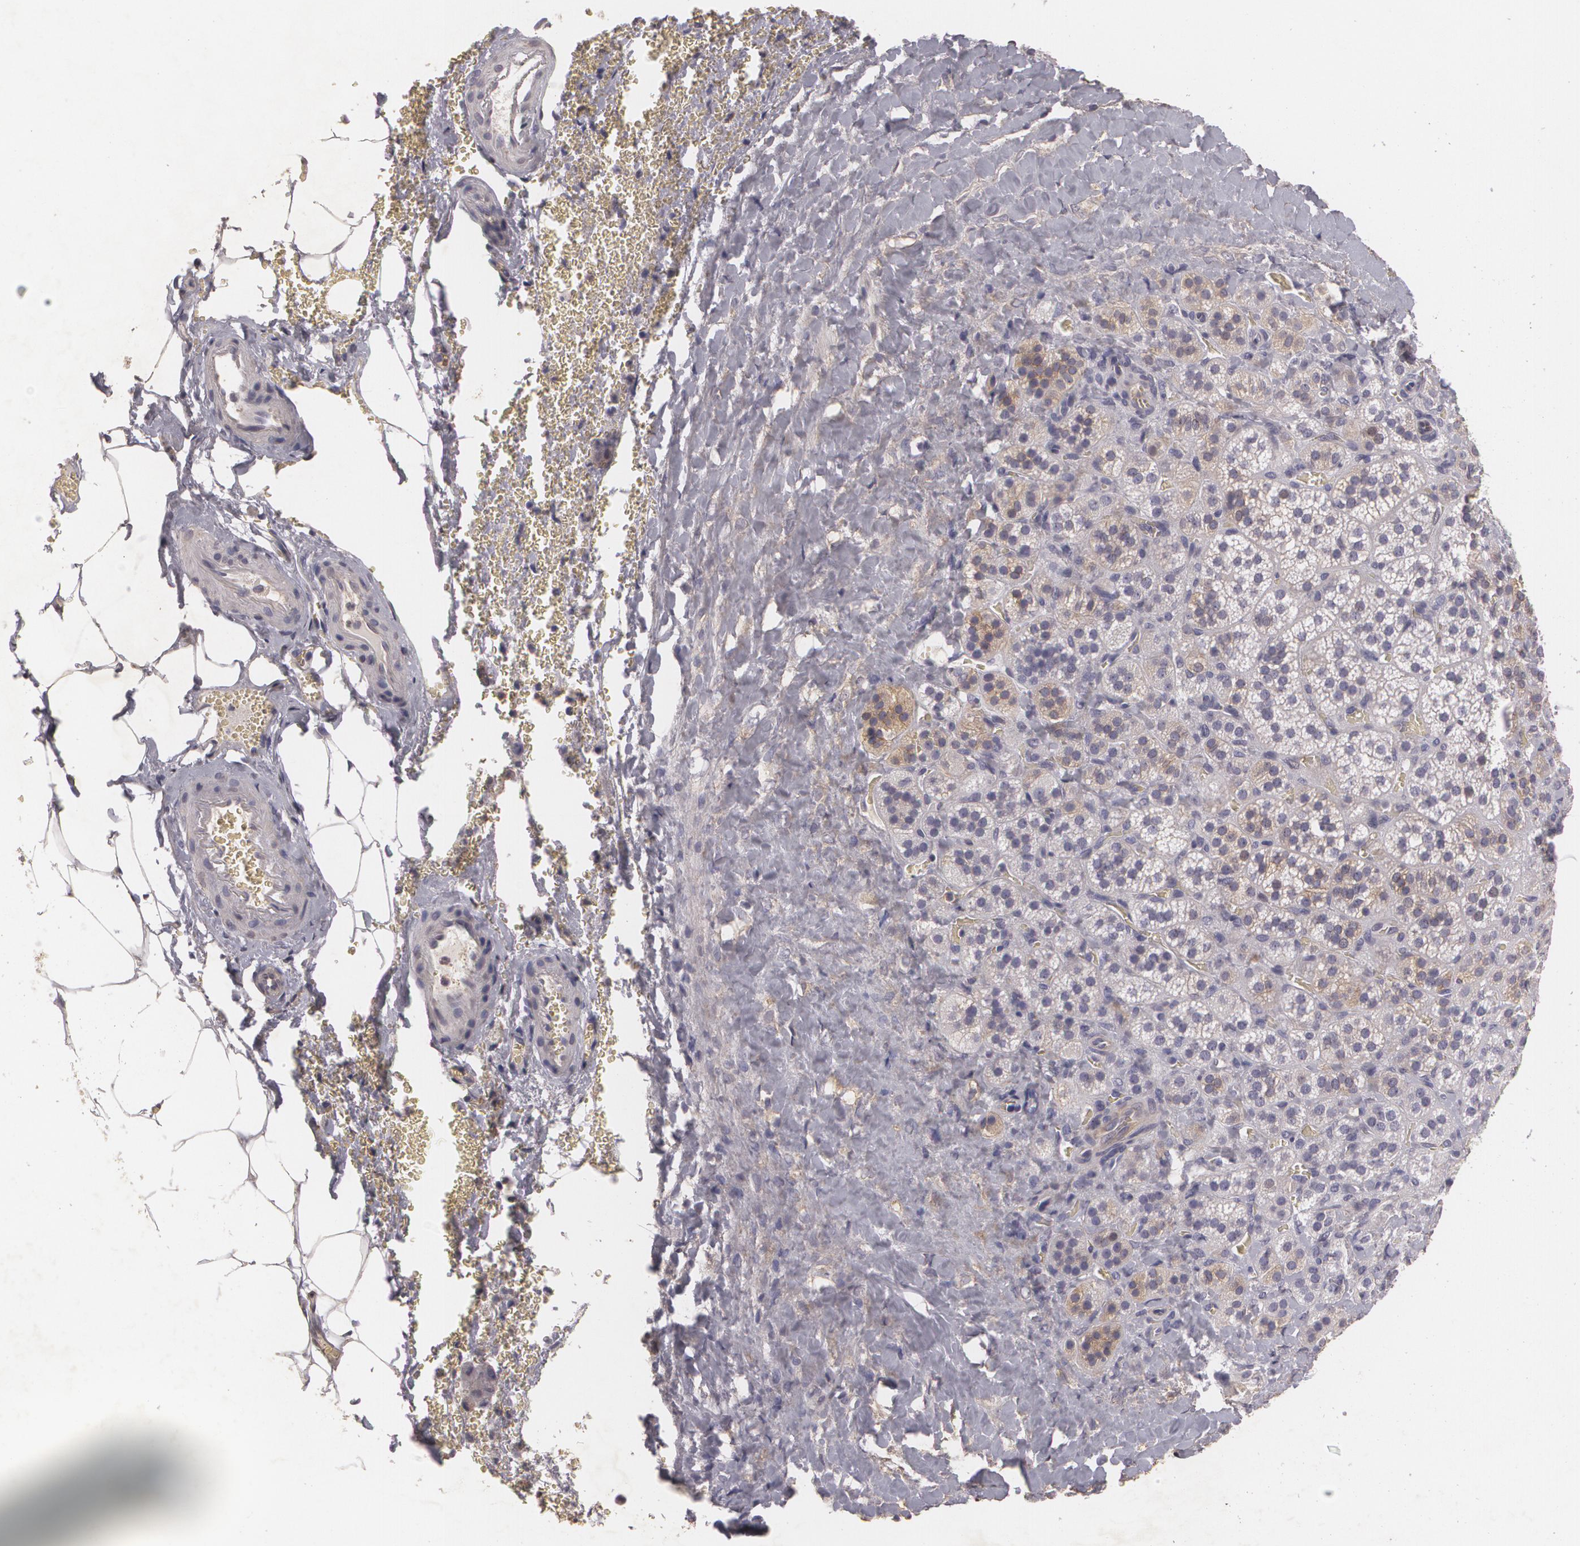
{"staining": {"intensity": "moderate", "quantity": "<25%", "location": "cytoplasmic/membranous"}, "tissue": "adrenal gland", "cell_type": "Glandular cells", "image_type": "normal", "snomed": [{"axis": "morphology", "description": "Normal tissue, NOS"}, {"axis": "topography", "description": "Adrenal gland"}], "caption": "Human adrenal gland stained with a brown dye displays moderate cytoplasmic/membranous positive positivity in about <25% of glandular cells.", "gene": "KCNA4", "patient": {"sex": "female", "age": 71}}